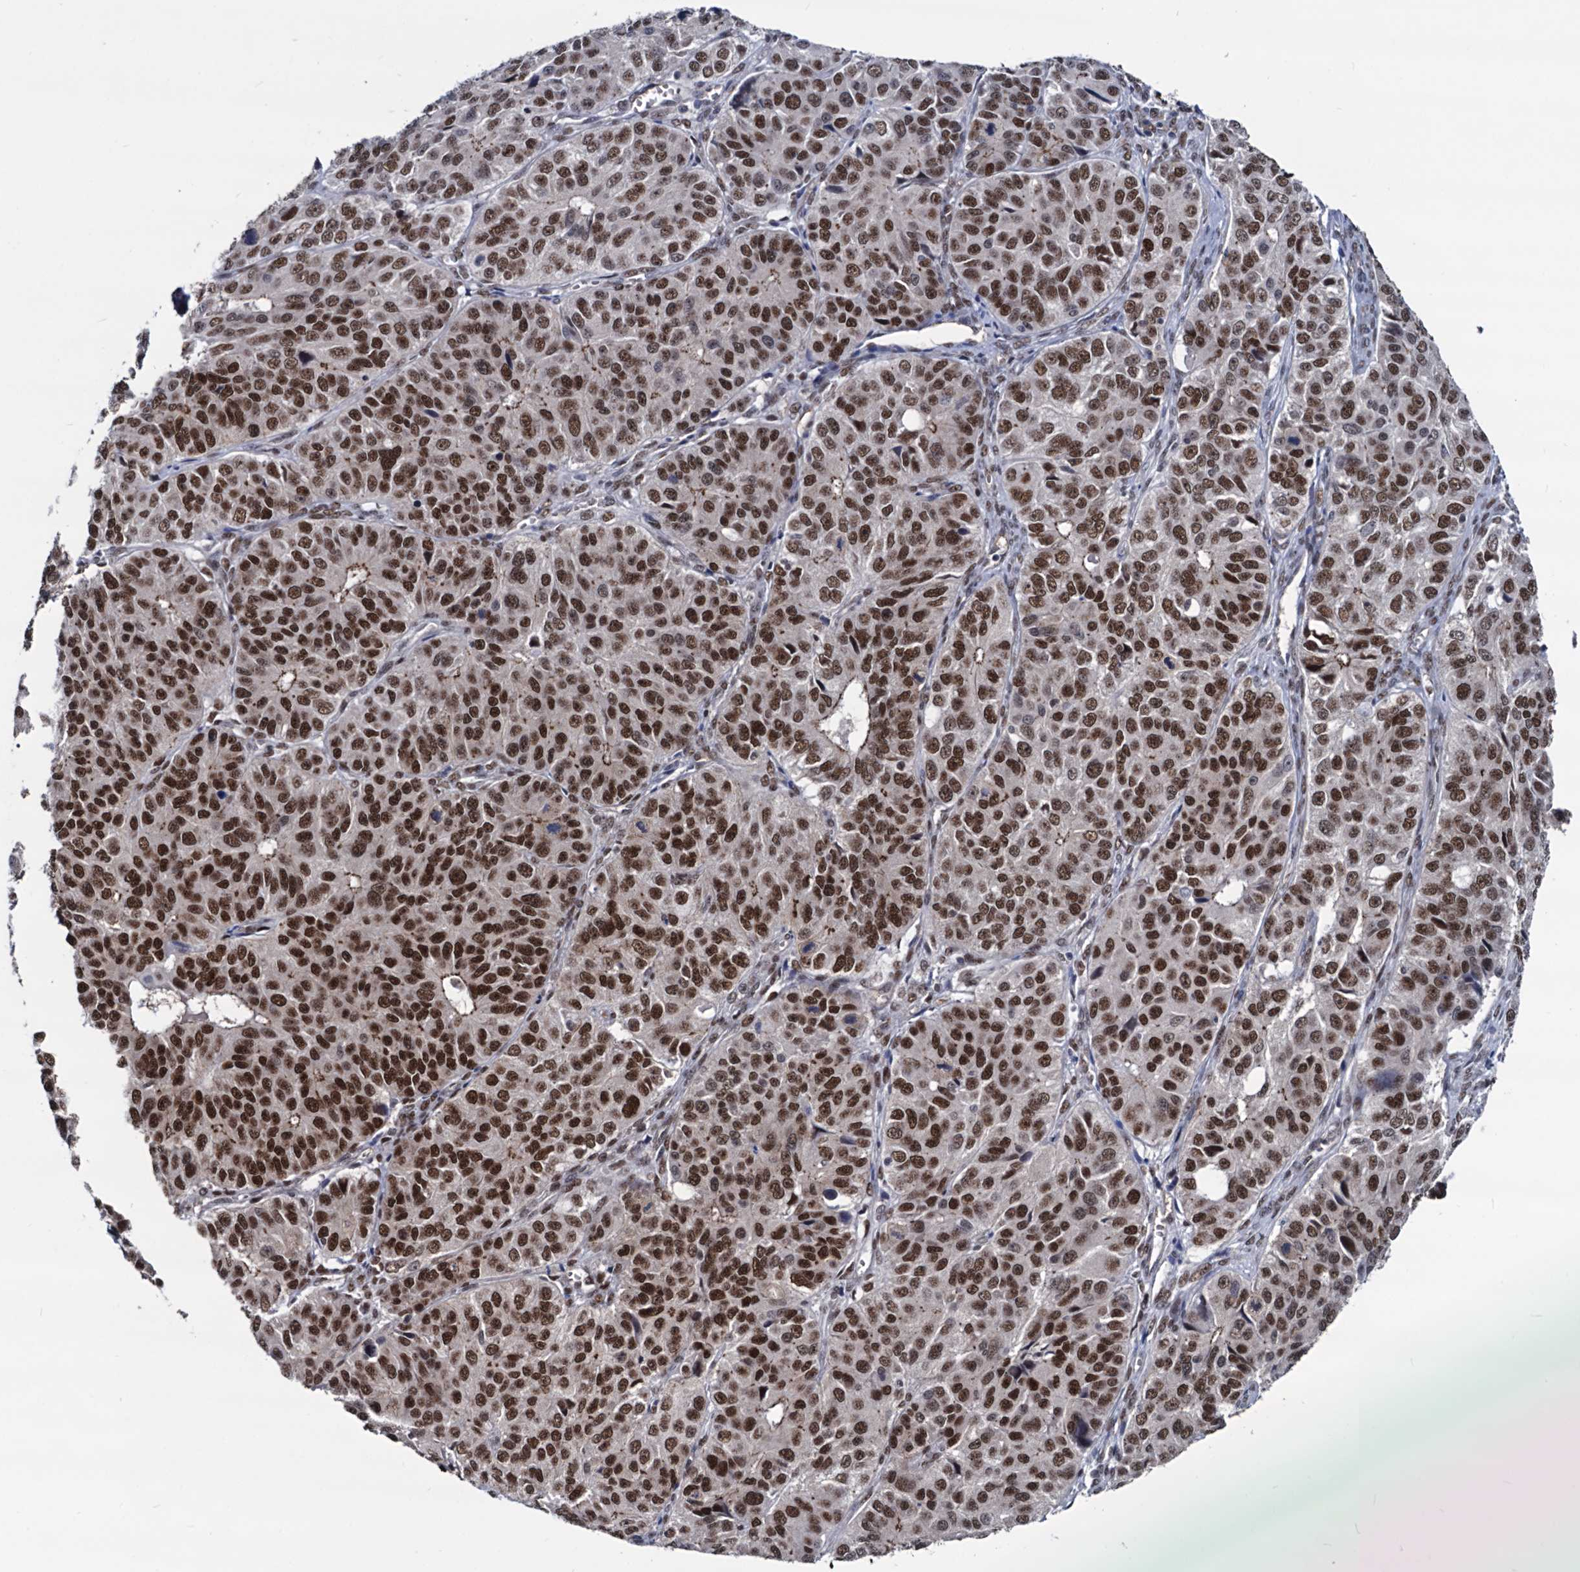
{"staining": {"intensity": "strong", "quantity": ">75%", "location": "nuclear"}, "tissue": "ovarian cancer", "cell_type": "Tumor cells", "image_type": "cancer", "snomed": [{"axis": "morphology", "description": "Carcinoma, endometroid"}, {"axis": "topography", "description": "Ovary"}], "caption": "Immunohistochemical staining of human ovarian cancer (endometroid carcinoma) exhibits high levels of strong nuclear protein staining in about >75% of tumor cells. The staining was performed using DAB to visualize the protein expression in brown, while the nuclei were stained in blue with hematoxylin (Magnification: 20x).", "gene": "GALNT11", "patient": {"sex": "female", "age": 51}}